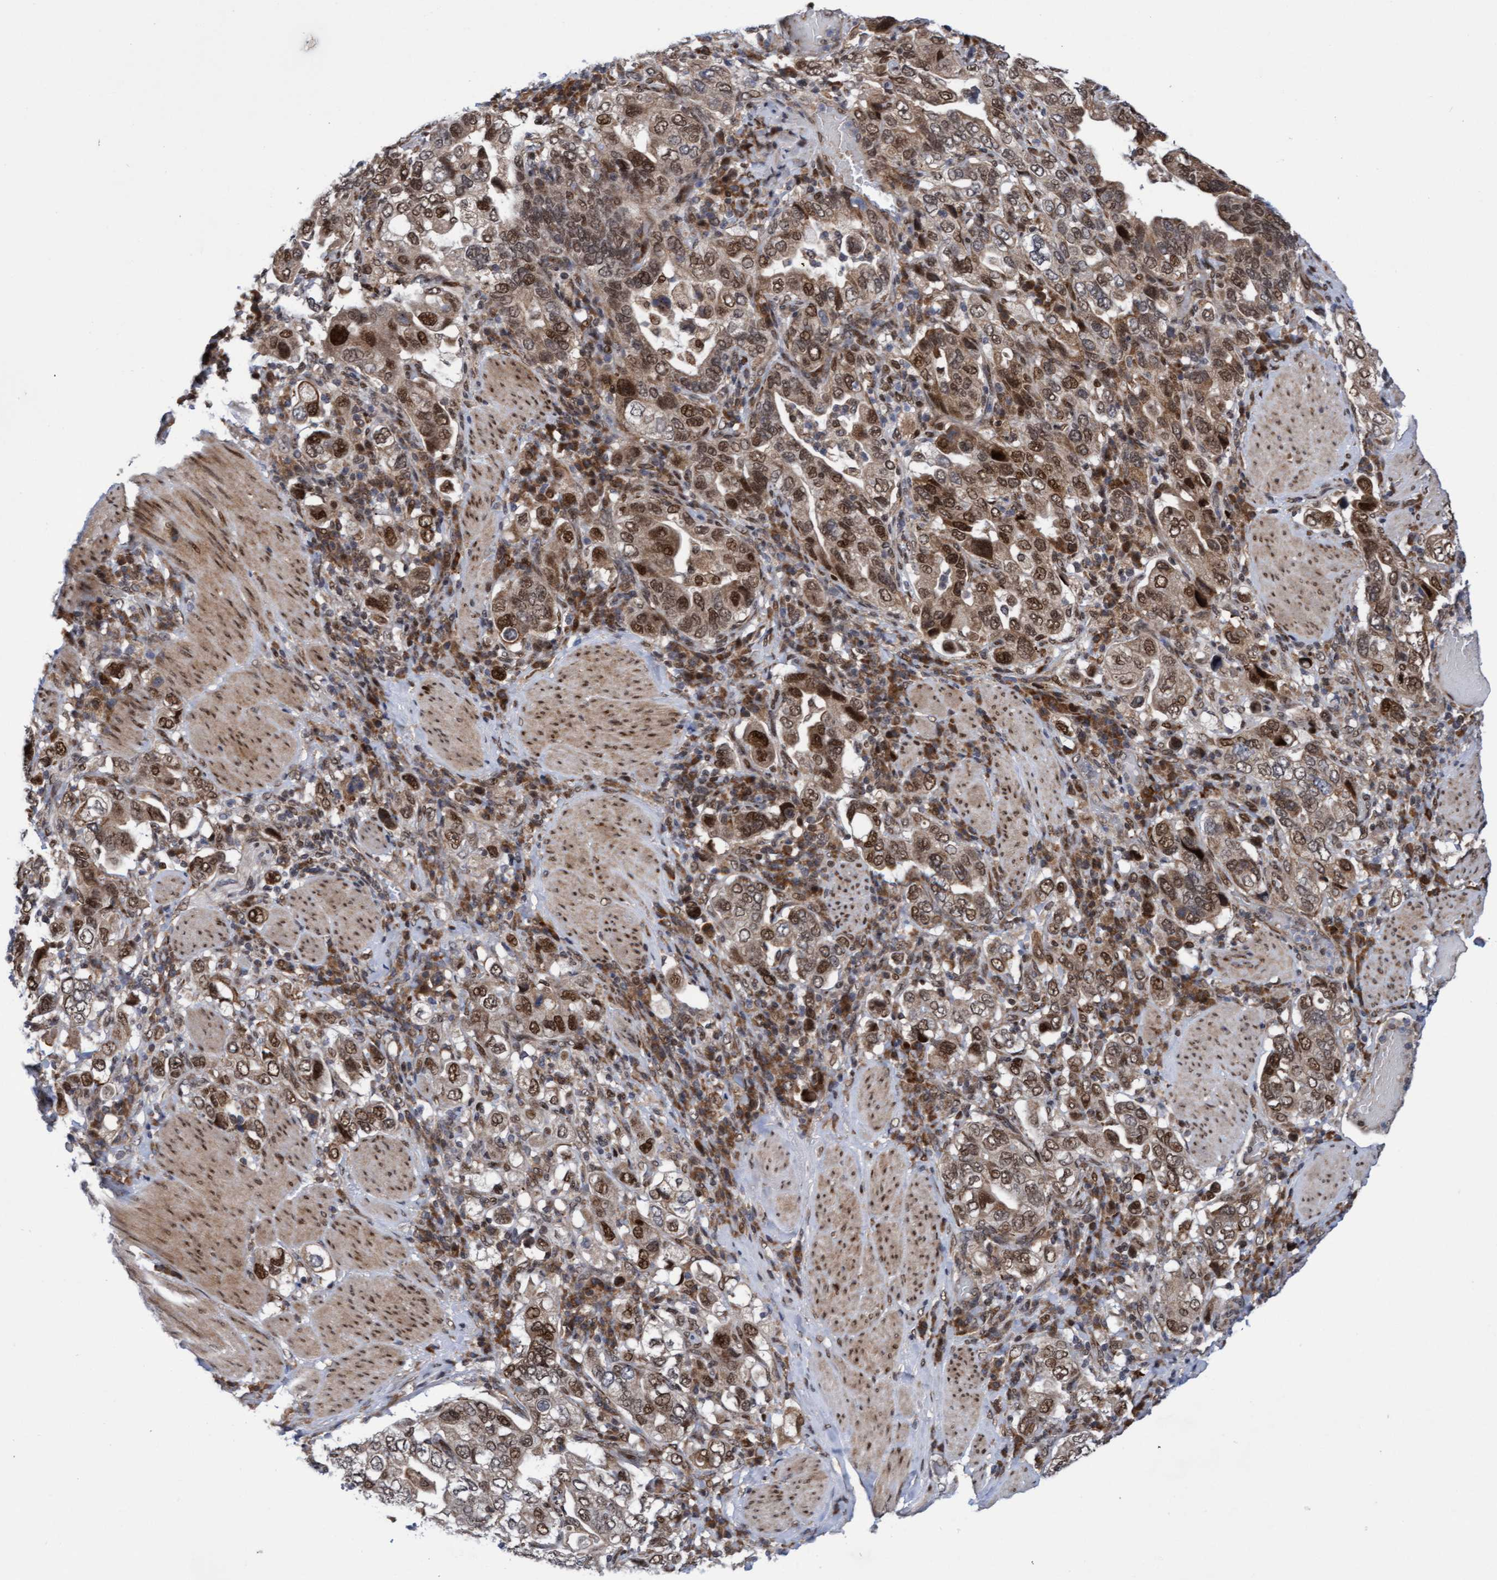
{"staining": {"intensity": "moderate", "quantity": ">75%", "location": "cytoplasmic/membranous,nuclear"}, "tissue": "stomach cancer", "cell_type": "Tumor cells", "image_type": "cancer", "snomed": [{"axis": "morphology", "description": "Adenocarcinoma, NOS"}, {"axis": "topography", "description": "Stomach, upper"}], "caption": "The histopathology image reveals immunohistochemical staining of stomach cancer (adenocarcinoma). There is moderate cytoplasmic/membranous and nuclear expression is seen in approximately >75% of tumor cells.", "gene": "TANC2", "patient": {"sex": "male", "age": 62}}